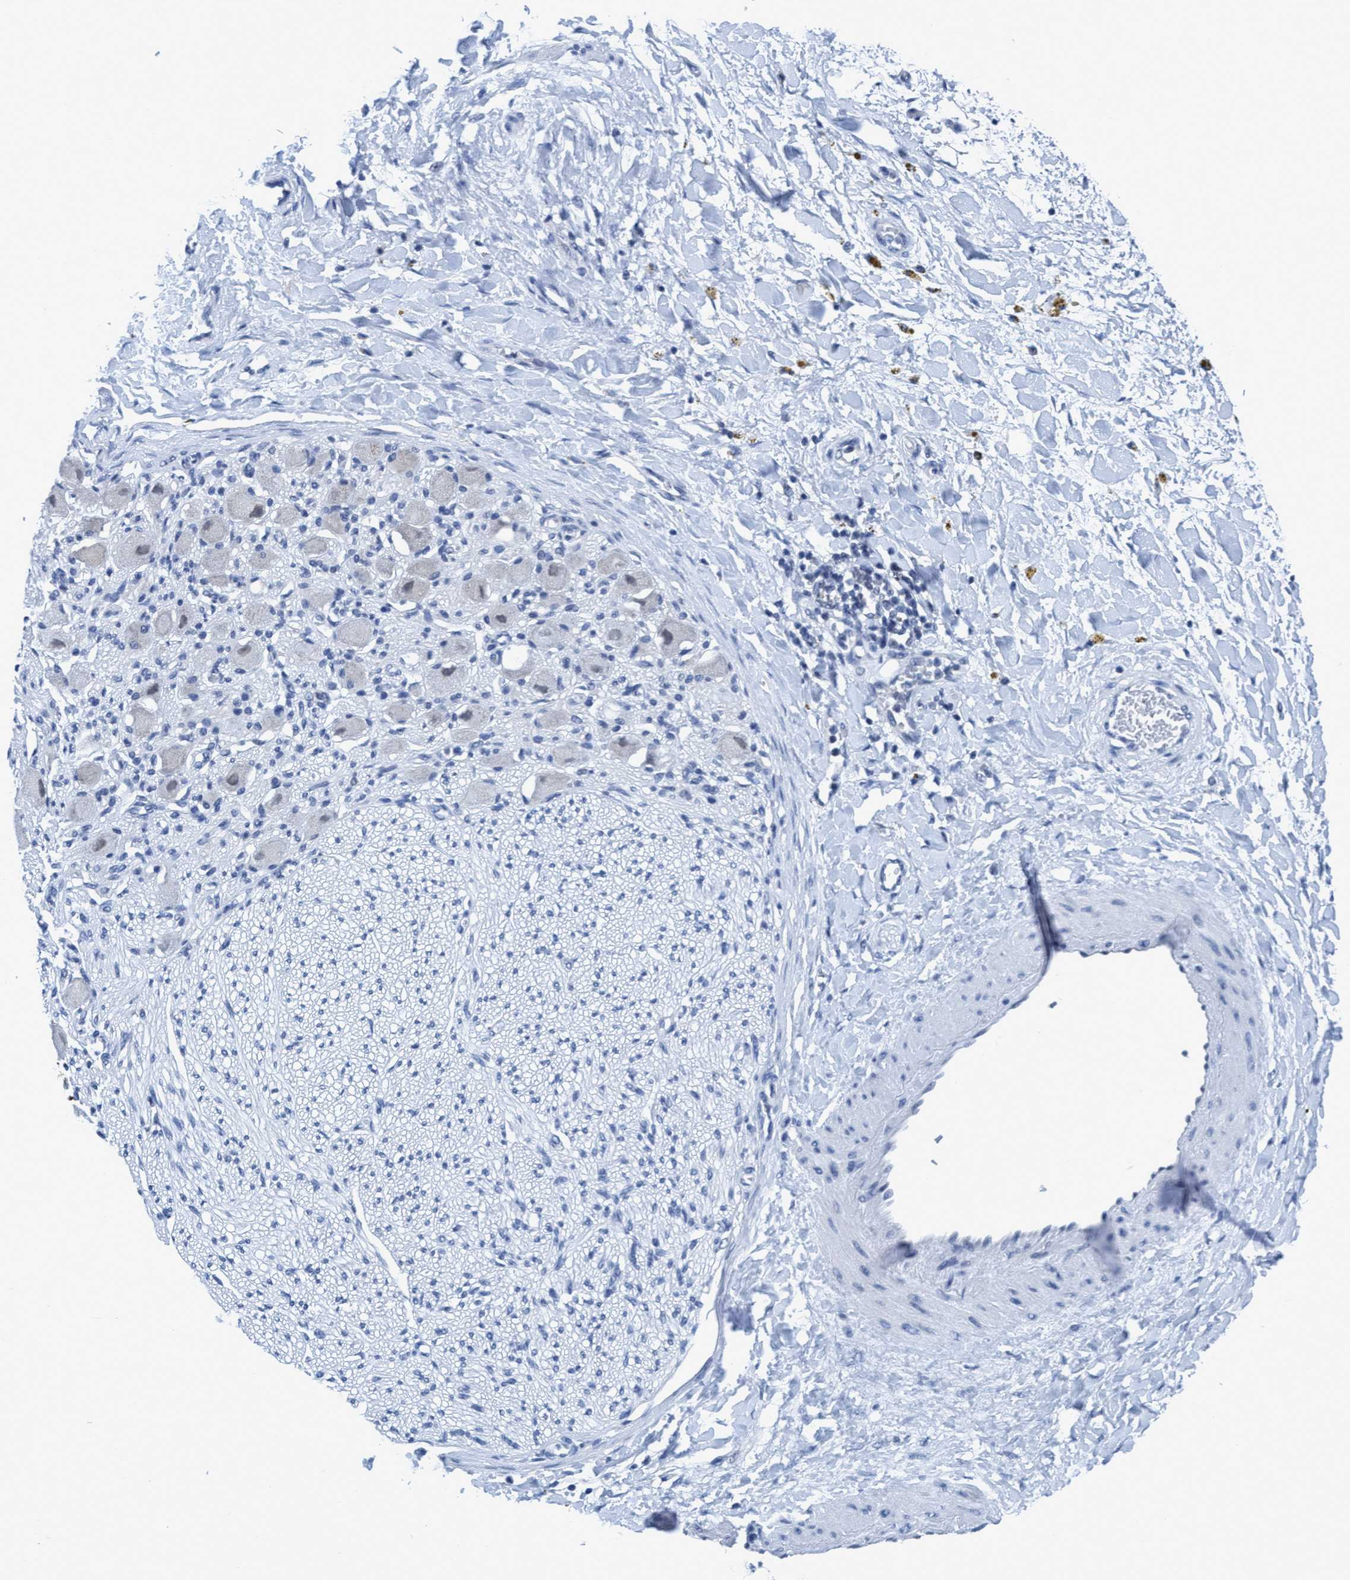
{"staining": {"intensity": "negative", "quantity": "none", "location": "none"}, "tissue": "adipose tissue", "cell_type": "Adipocytes", "image_type": "normal", "snomed": [{"axis": "morphology", "description": "Normal tissue, NOS"}, {"axis": "topography", "description": "Kidney"}, {"axis": "topography", "description": "Peripheral nerve tissue"}], "caption": "Protein analysis of normal adipose tissue exhibits no significant staining in adipocytes. Brightfield microscopy of immunohistochemistry stained with DAB (3,3'-diaminobenzidine) (brown) and hematoxylin (blue), captured at high magnification.", "gene": "DNAI1", "patient": {"sex": "male", "age": 7}}